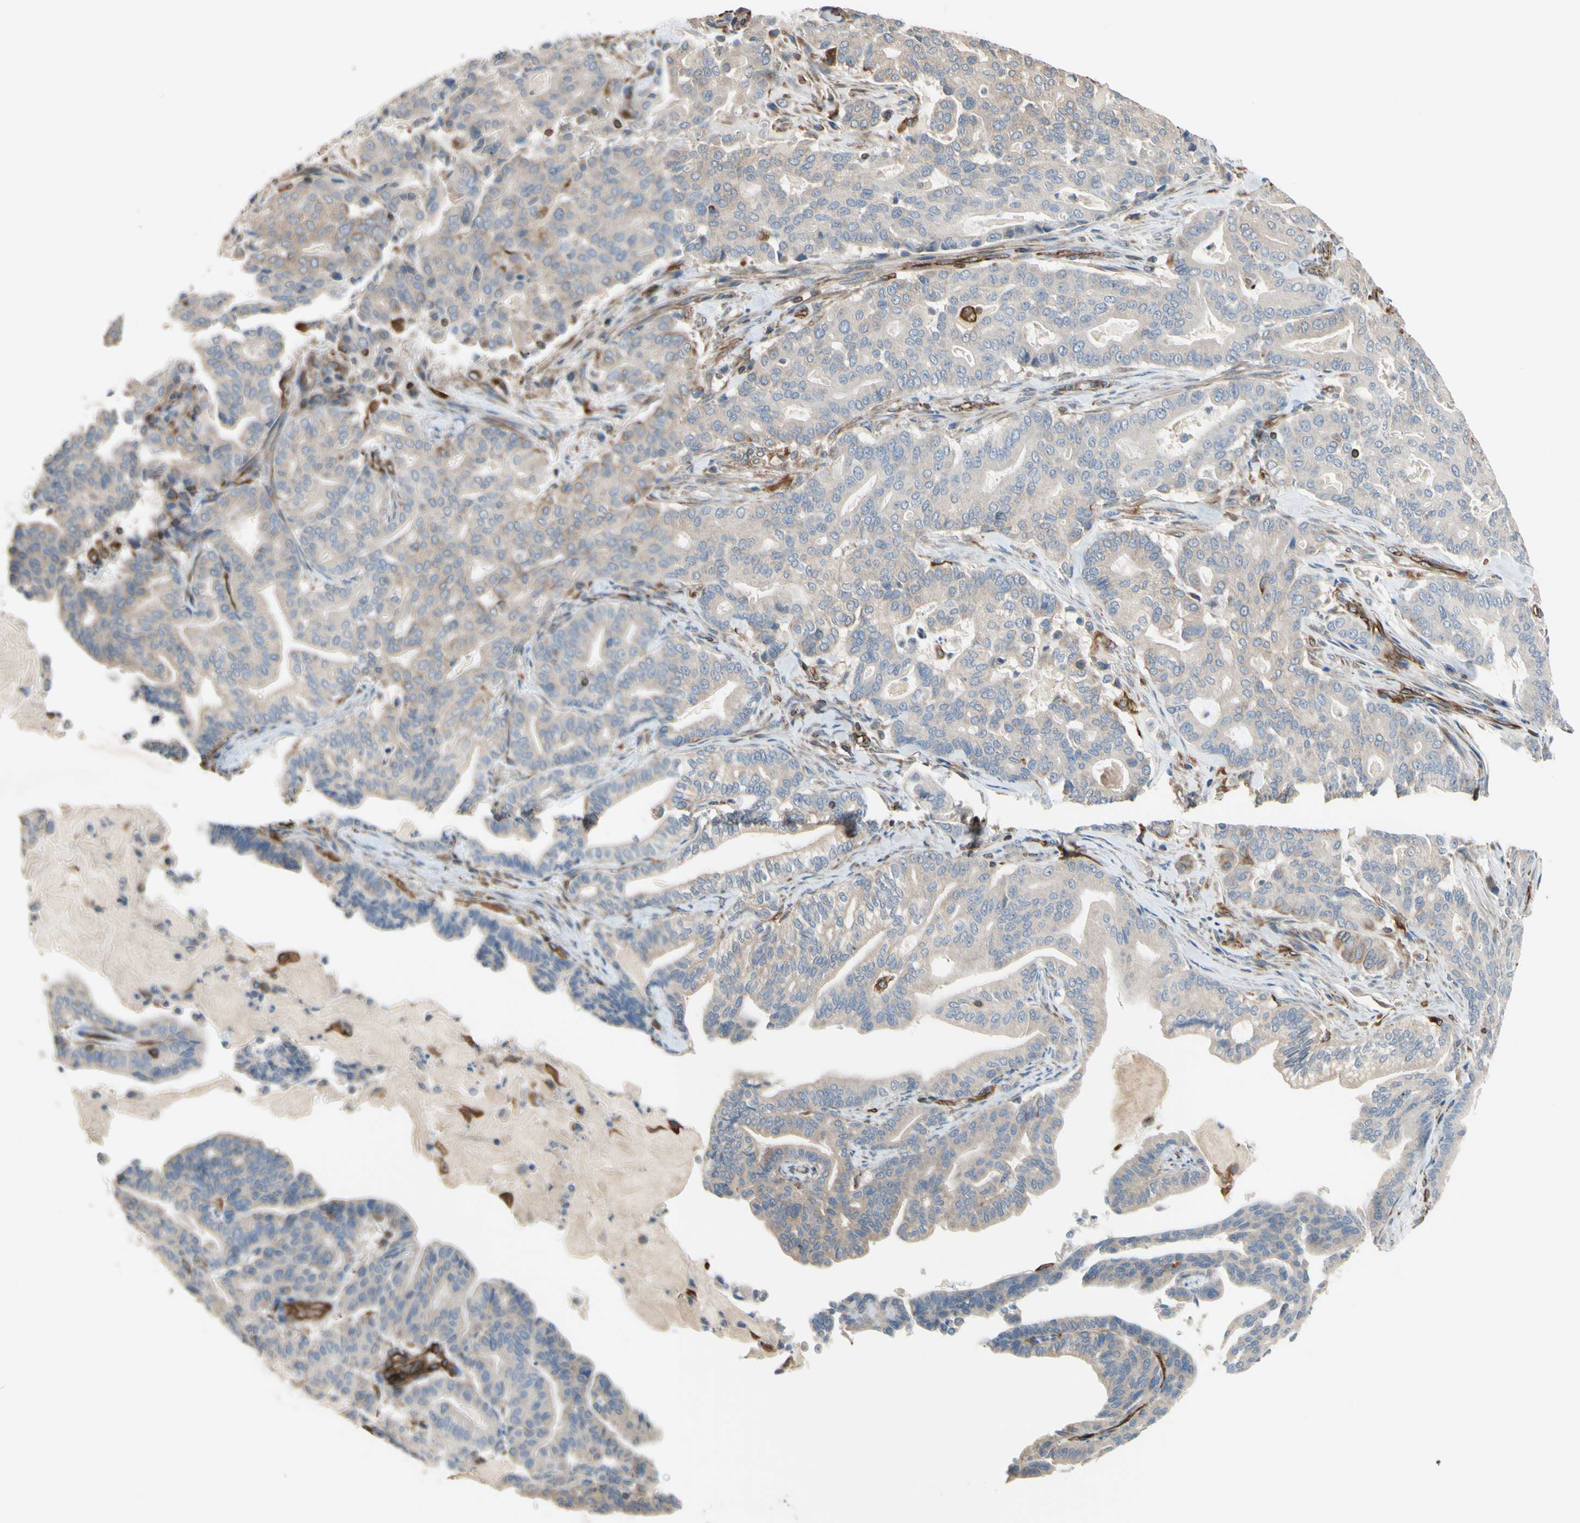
{"staining": {"intensity": "weak", "quantity": "25%-75%", "location": "cytoplasmic/membranous"}, "tissue": "pancreatic cancer", "cell_type": "Tumor cells", "image_type": "cancer", "snomed": [{"axis": "morphology", "description": "Adenocarcinoma, NOS"}, {"axis": "topography", "description": "Pancreas"}], "caption": "Weak cytoplasmic/membranous staining for a protein is present in about 25%-75% of tumor cells of adenocarcinoma (pancreatic) using immunohistochemistry.", "gene": "TRAF2", "patient": {"sex": "male", "age": 63}}